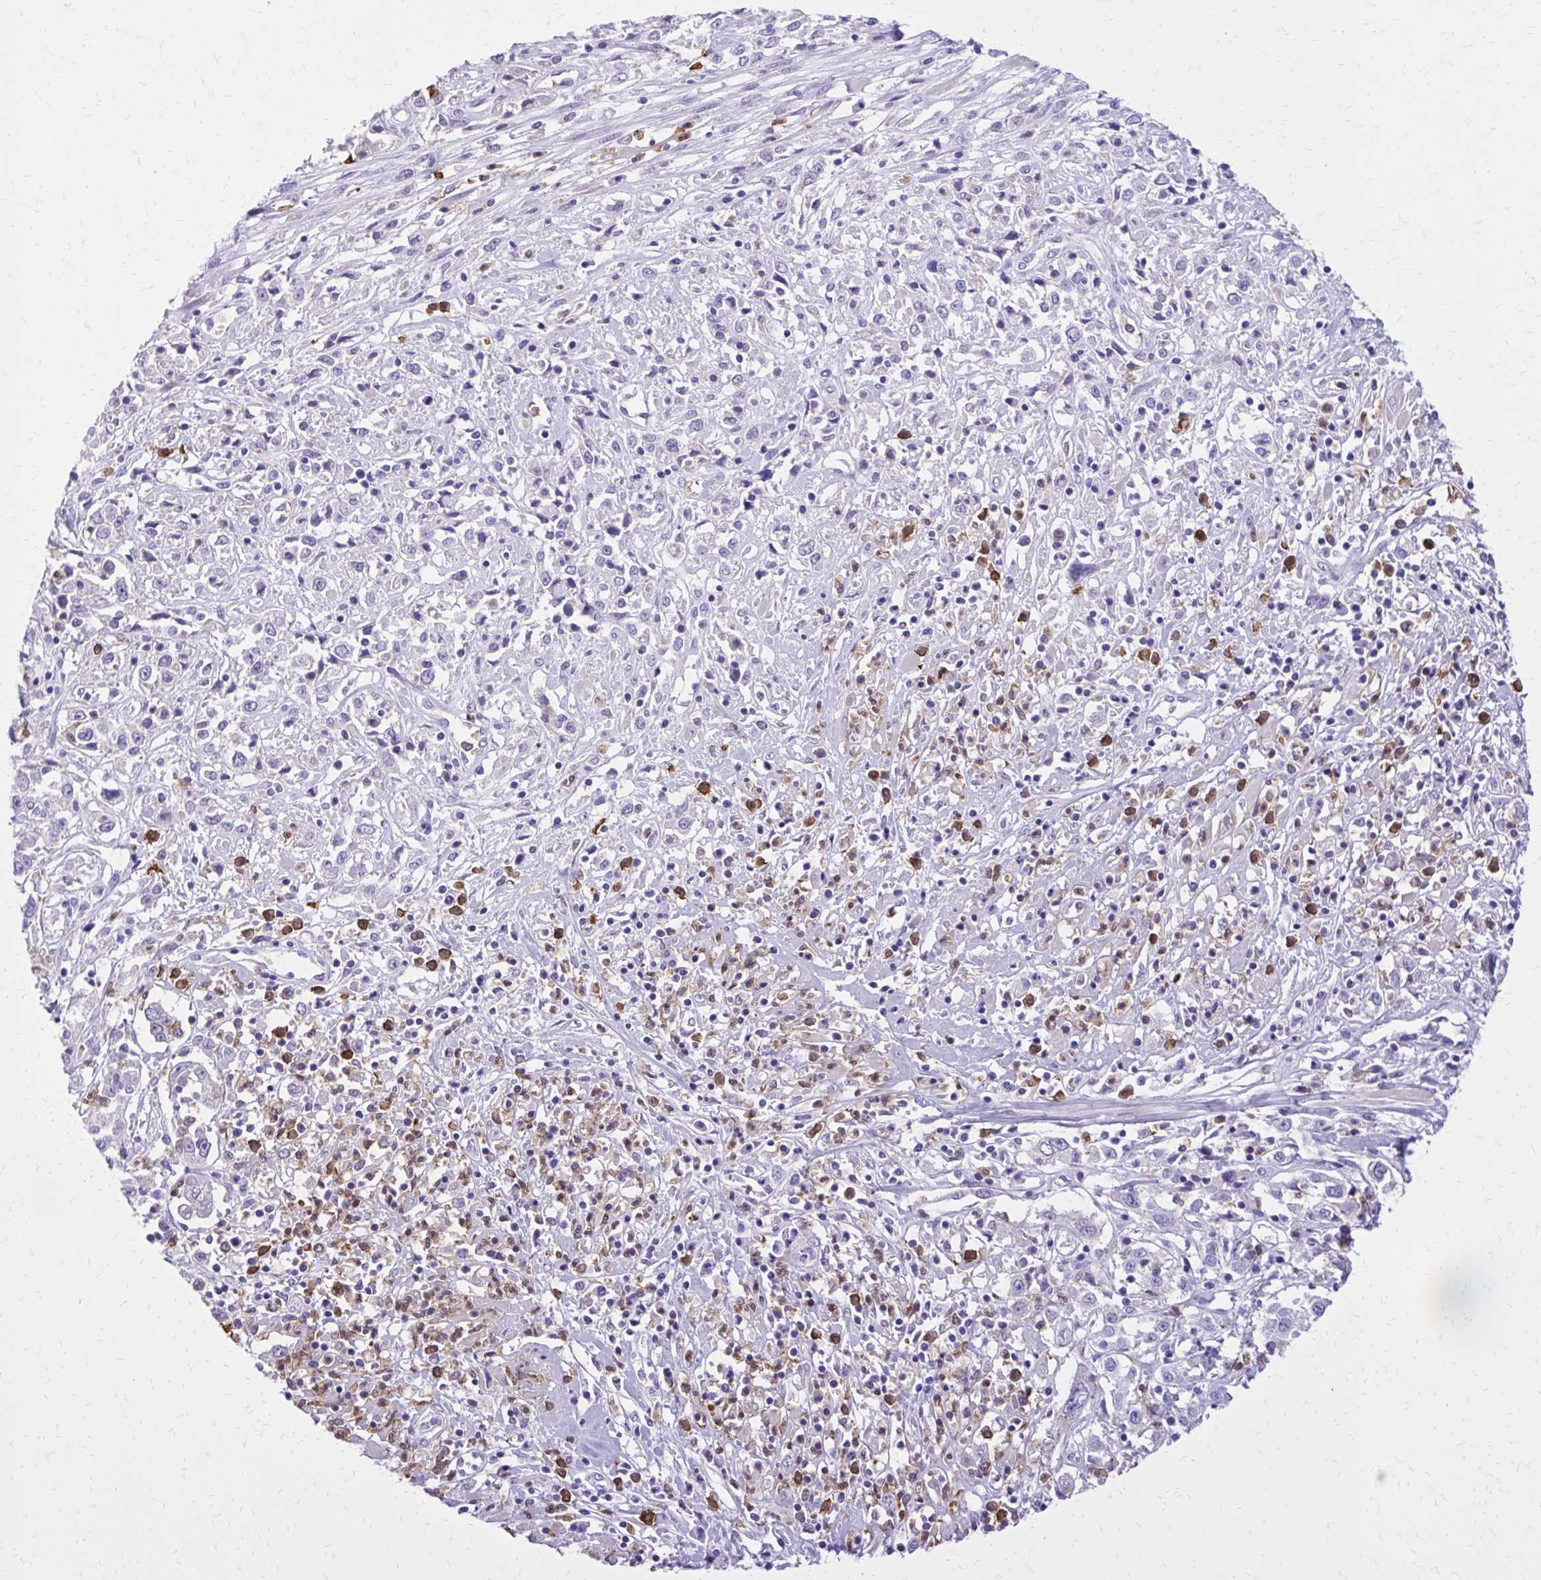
{"staining": {"intensity": "negative", "quantity": "none", "location": "none"}, "tissue": "cervical cancer", "cell_type": "Tumor cells", "image_type": "cancer", "snomed": [{"axis": "morphology", "description": "Adenocarcinoma, NOS"}, {"axis": "topography", "description": "Cervix"}], "caption": "Tumor cells show no significant protein positivity in cervical adenocarcinoma.", "gene": "CAT", "patient": {"sex": "female", "age": 40}}